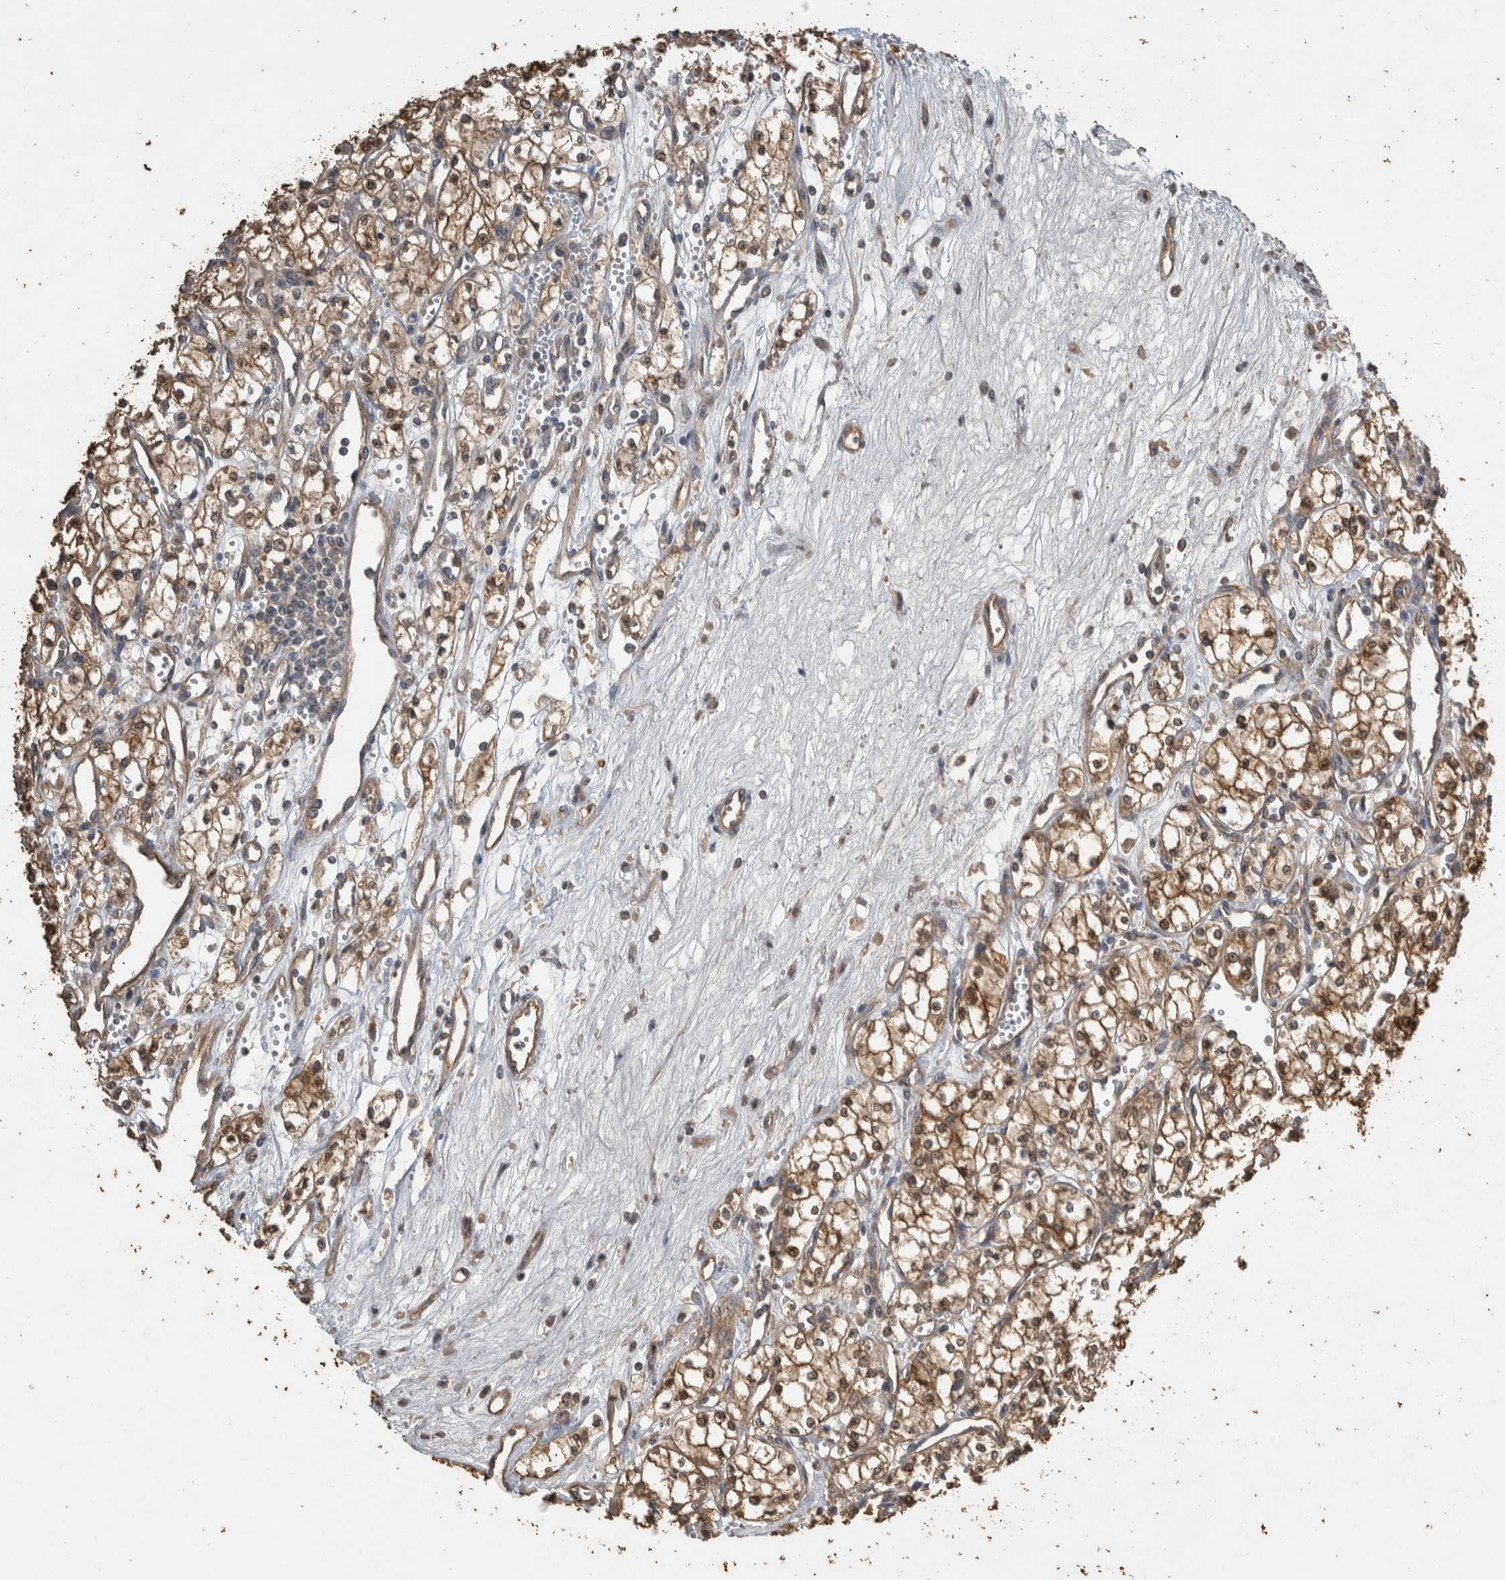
{"staining": {"intensity": "moderate", "quantity": ">75%", "location": "cytoplasmic/membranous"}, "tissue": "renal cancer", "cell_type": "Tumor cells", "image_type": "cancer", "snomed": [{"axis": "morphology", "description": "Adenocarcinoma, NOS"}, {"axis": "topography", "description": "Kidney"}], "caption": "Approximately >75% of tumor cells in human renal adenocarcinoma reveal moderate cytoplasmic/membranous protein staining as visualized by brown immunohistochemical staining.", "gene": "RHPN1", "patient": {"sex": "male", "age": 59}}